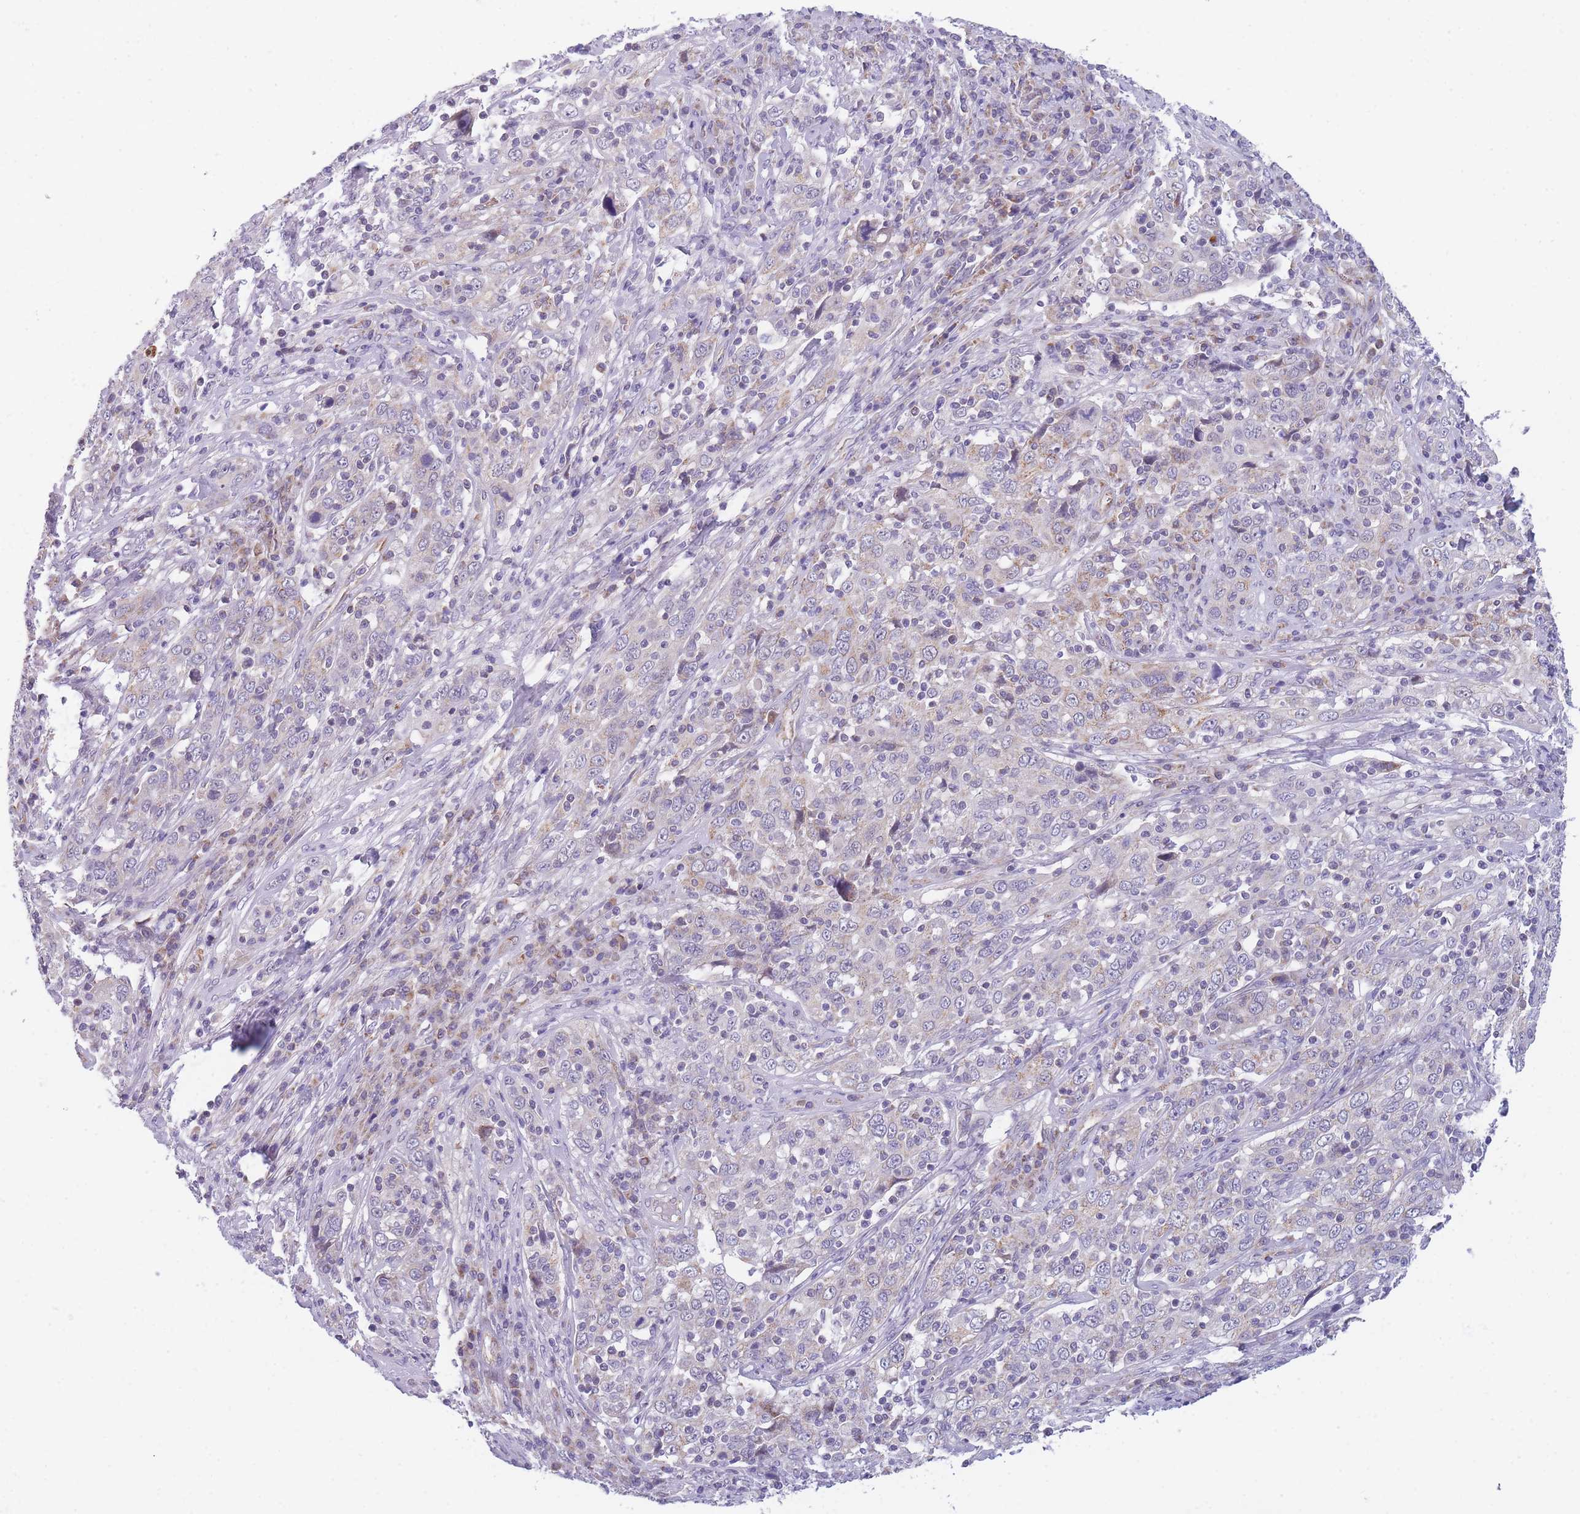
{"staining": {"intensity": "moderate", "quantity": "<25%", "location": "cytoplasmic/membranous"}, "tissue": "cervical cancer", "cell_type": "Tumor cells", "image_type": "cancer", "snomed": [{"axis": "morphology", "description": "Squamous cell carcinoma, NOS"}, {"axis": "topography", "description": "Cervix"}], "caption": "A brown stain shows moderate cytoplasmic/membranous positivity of a protein in cervical squamous cell carcinoma tumor cells.", "gene": "DDX49", "patient": {"sex": "female", "age": 46}}